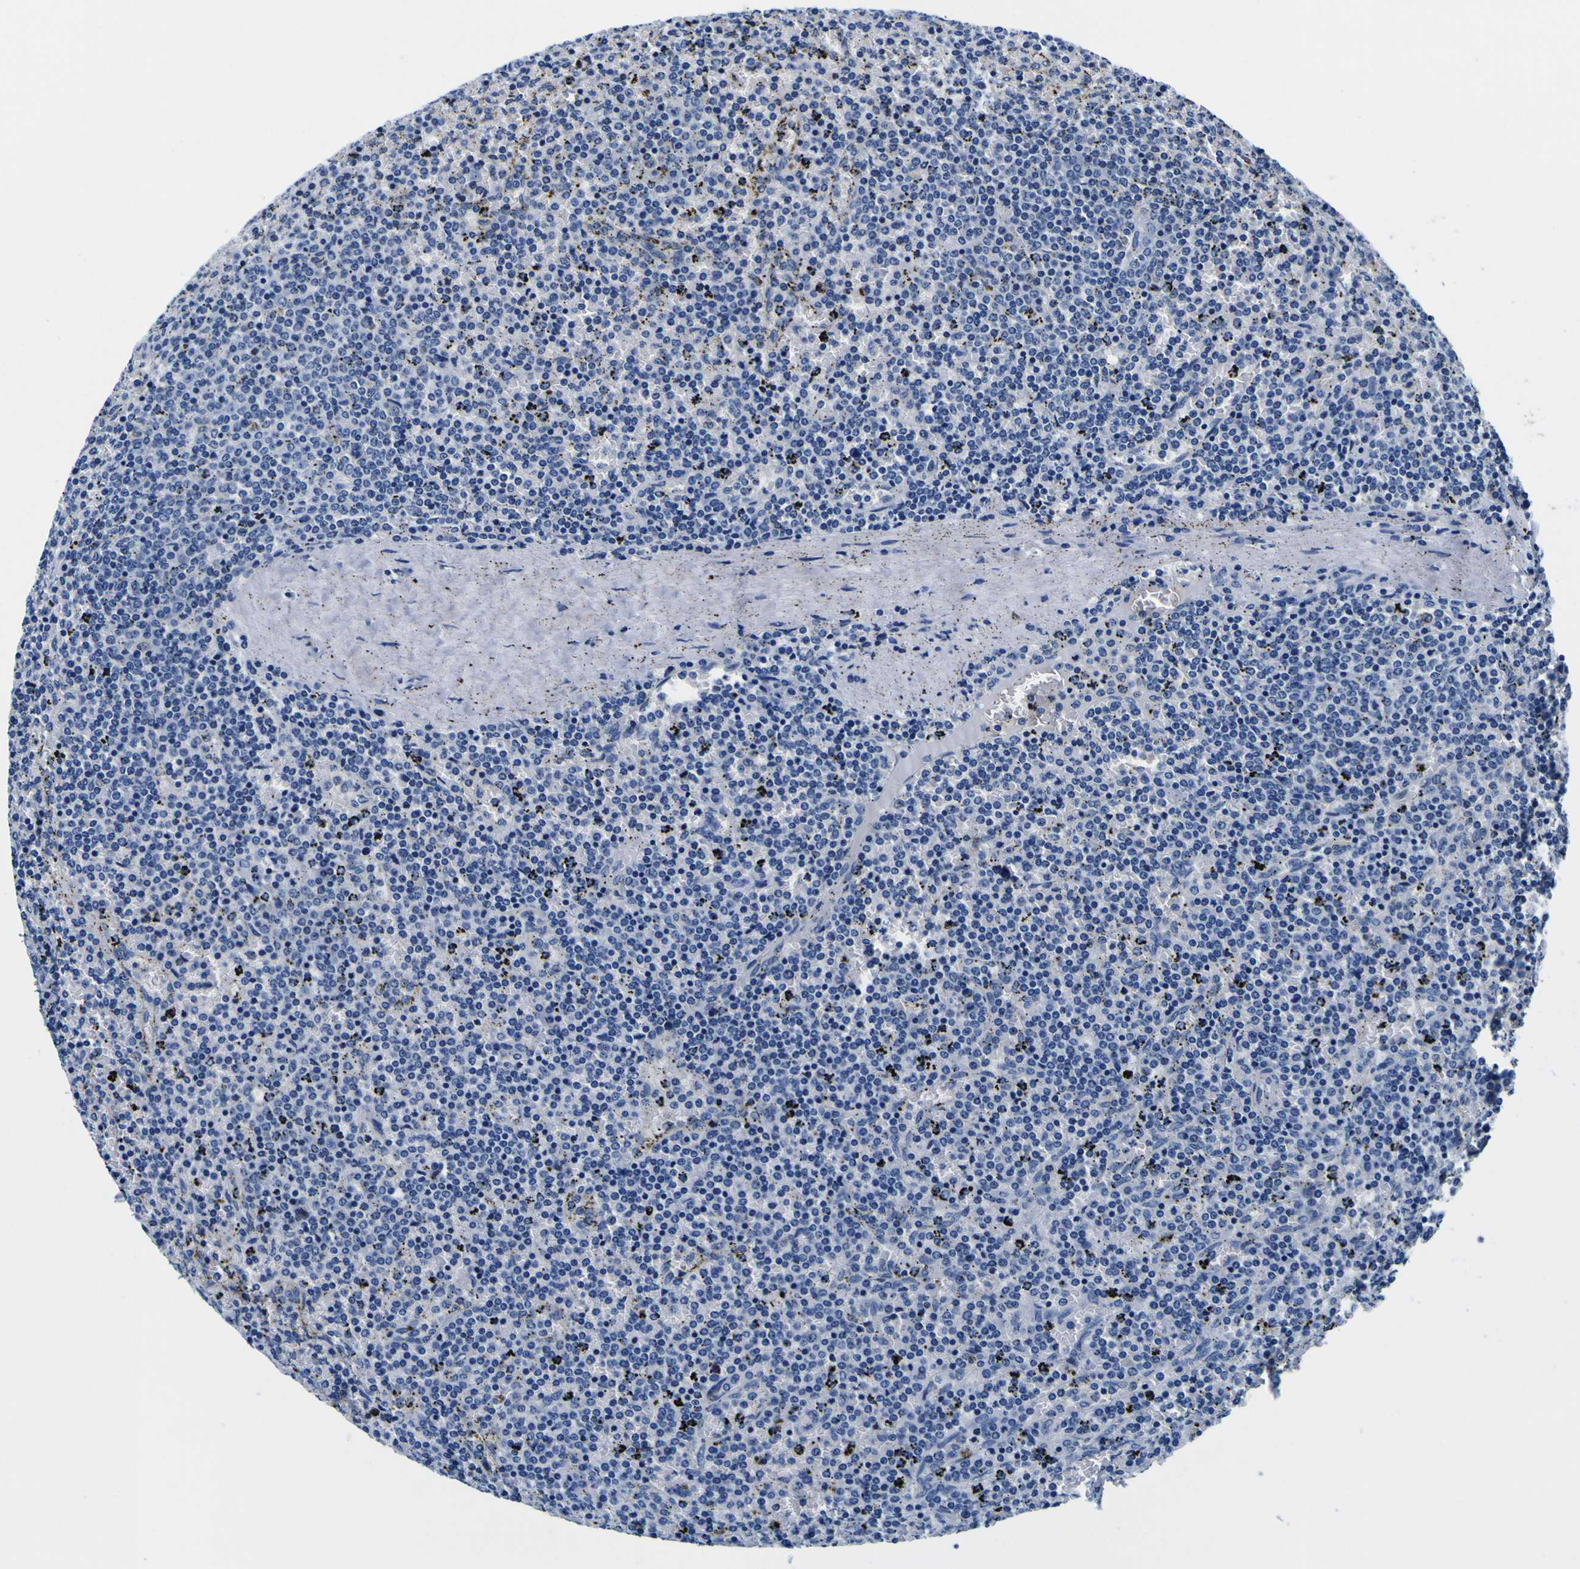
{"staining": {"intensity": "negative", "quantity": "none", "location": "none"}, "tissue": "lymphoma", "cell_type": "Tumor cells", "image_type": "cancer", "snomed": [{"axis": "morphology", "description": "Malignant lymphoma, non-Hodgkin's type, Low grade"}, {"axis": "topography", "description": "Spleen"}], "caption": "Tumor cells are negative for protein expression in human lymphoma.", "gene": "TUBA1B", "patient": {"sex": "female", "age": 77}}